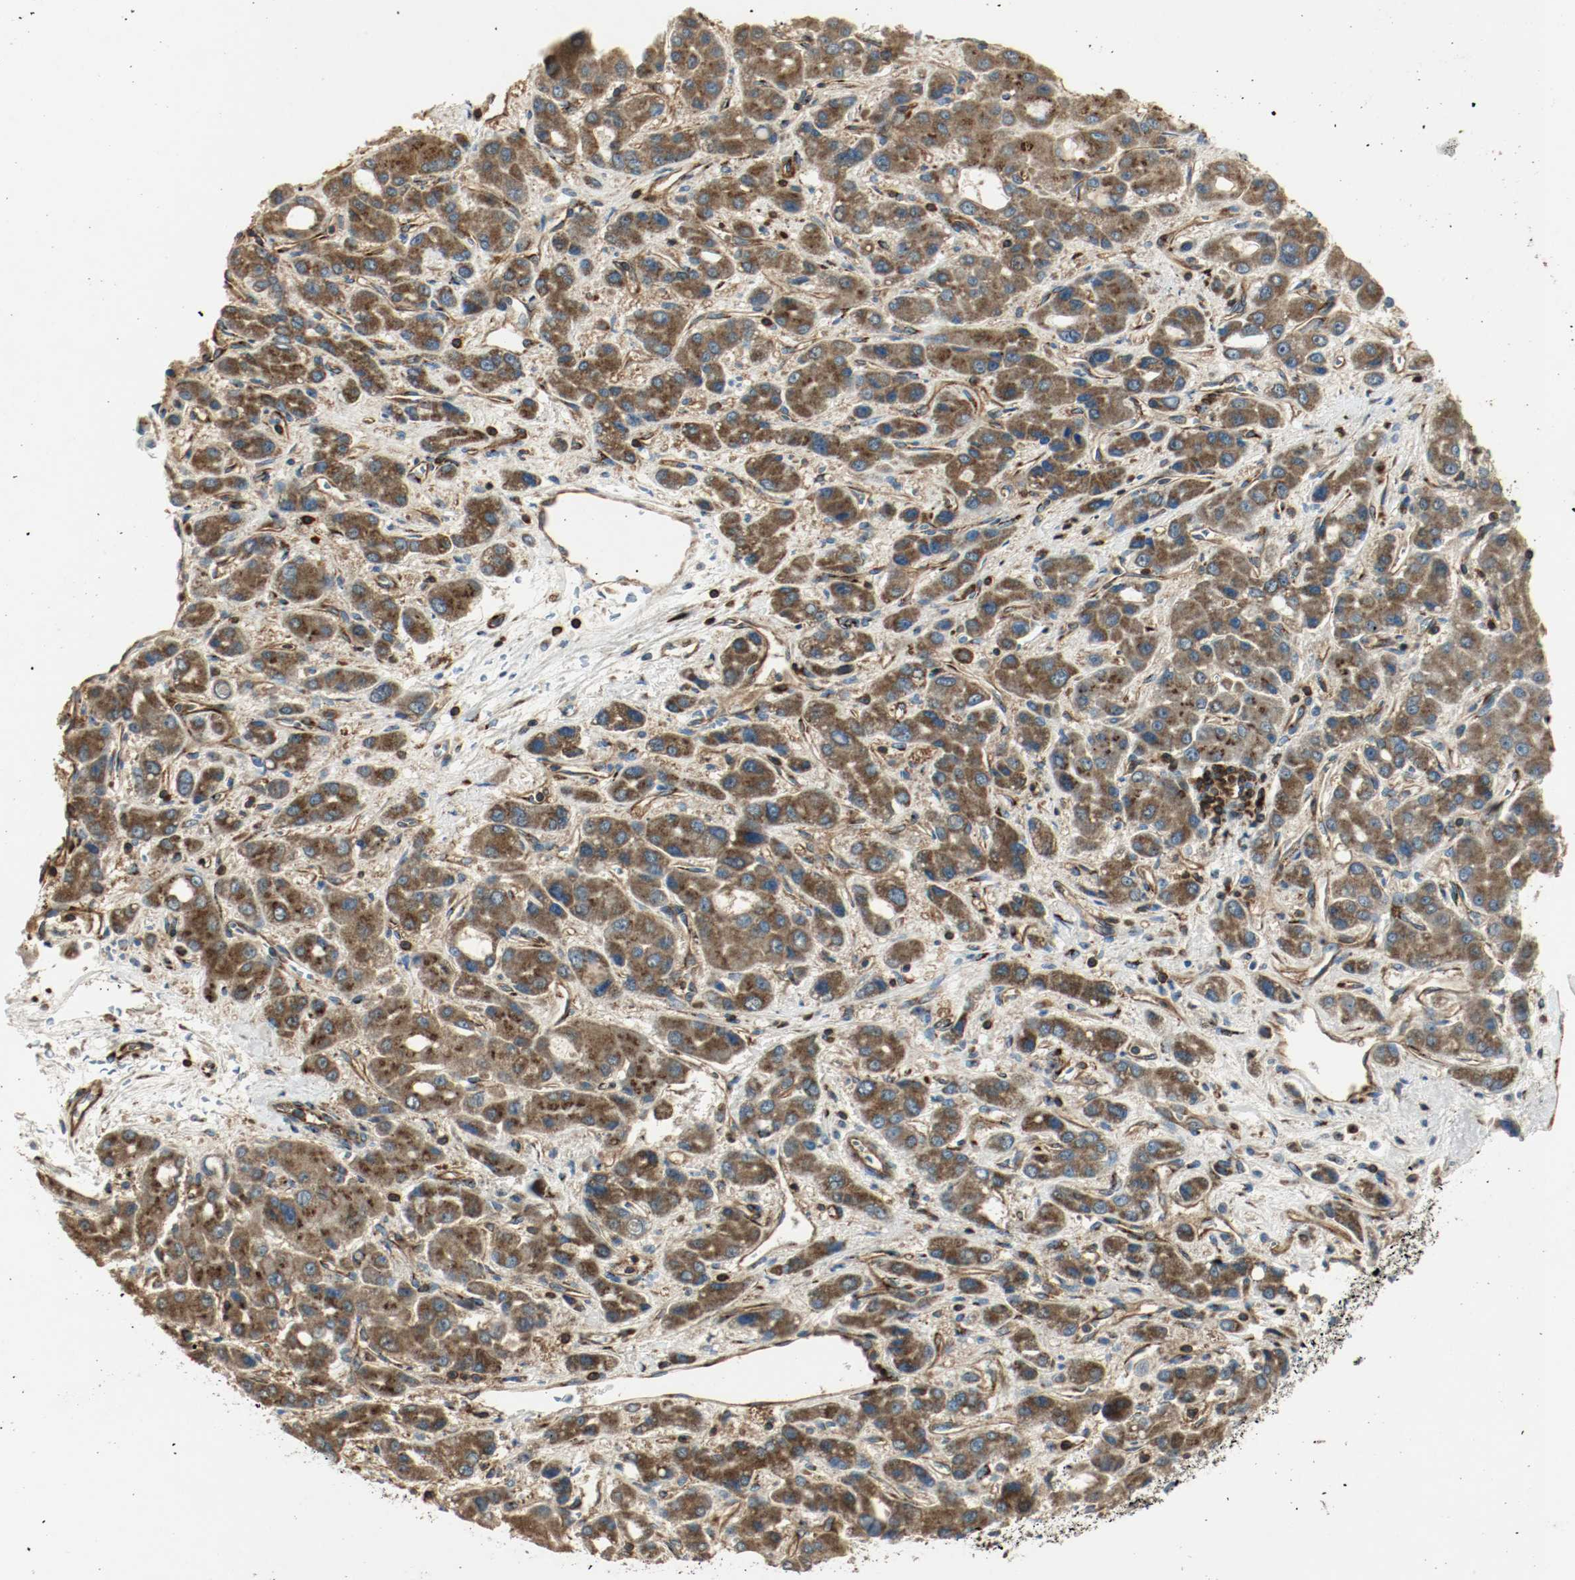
{"staining": {"intensity": "strong", "quantity": ">75%", "location": "cytoplasmic/membranous"}, "tissue": "liver cancer", "cell_type": "Tumor cells", "image_type": "cancer", "snomed": [{"axis": "morphology", "description": "Carcinoma, Hepatocellular, NOS"}, {"axis": "topography", "description": "Liver"}], "caption": "This histopathology image shows liver hepatocellular carcinoma stained with immunohistochemistry to label a protein in brown. The cytoplasmic/membranous of tumor cells show strong positivity for the protein. Nuclei are counter-stained blue.", "gene": "PLCG1", "patient": {"sex": "male", "age": 55}}